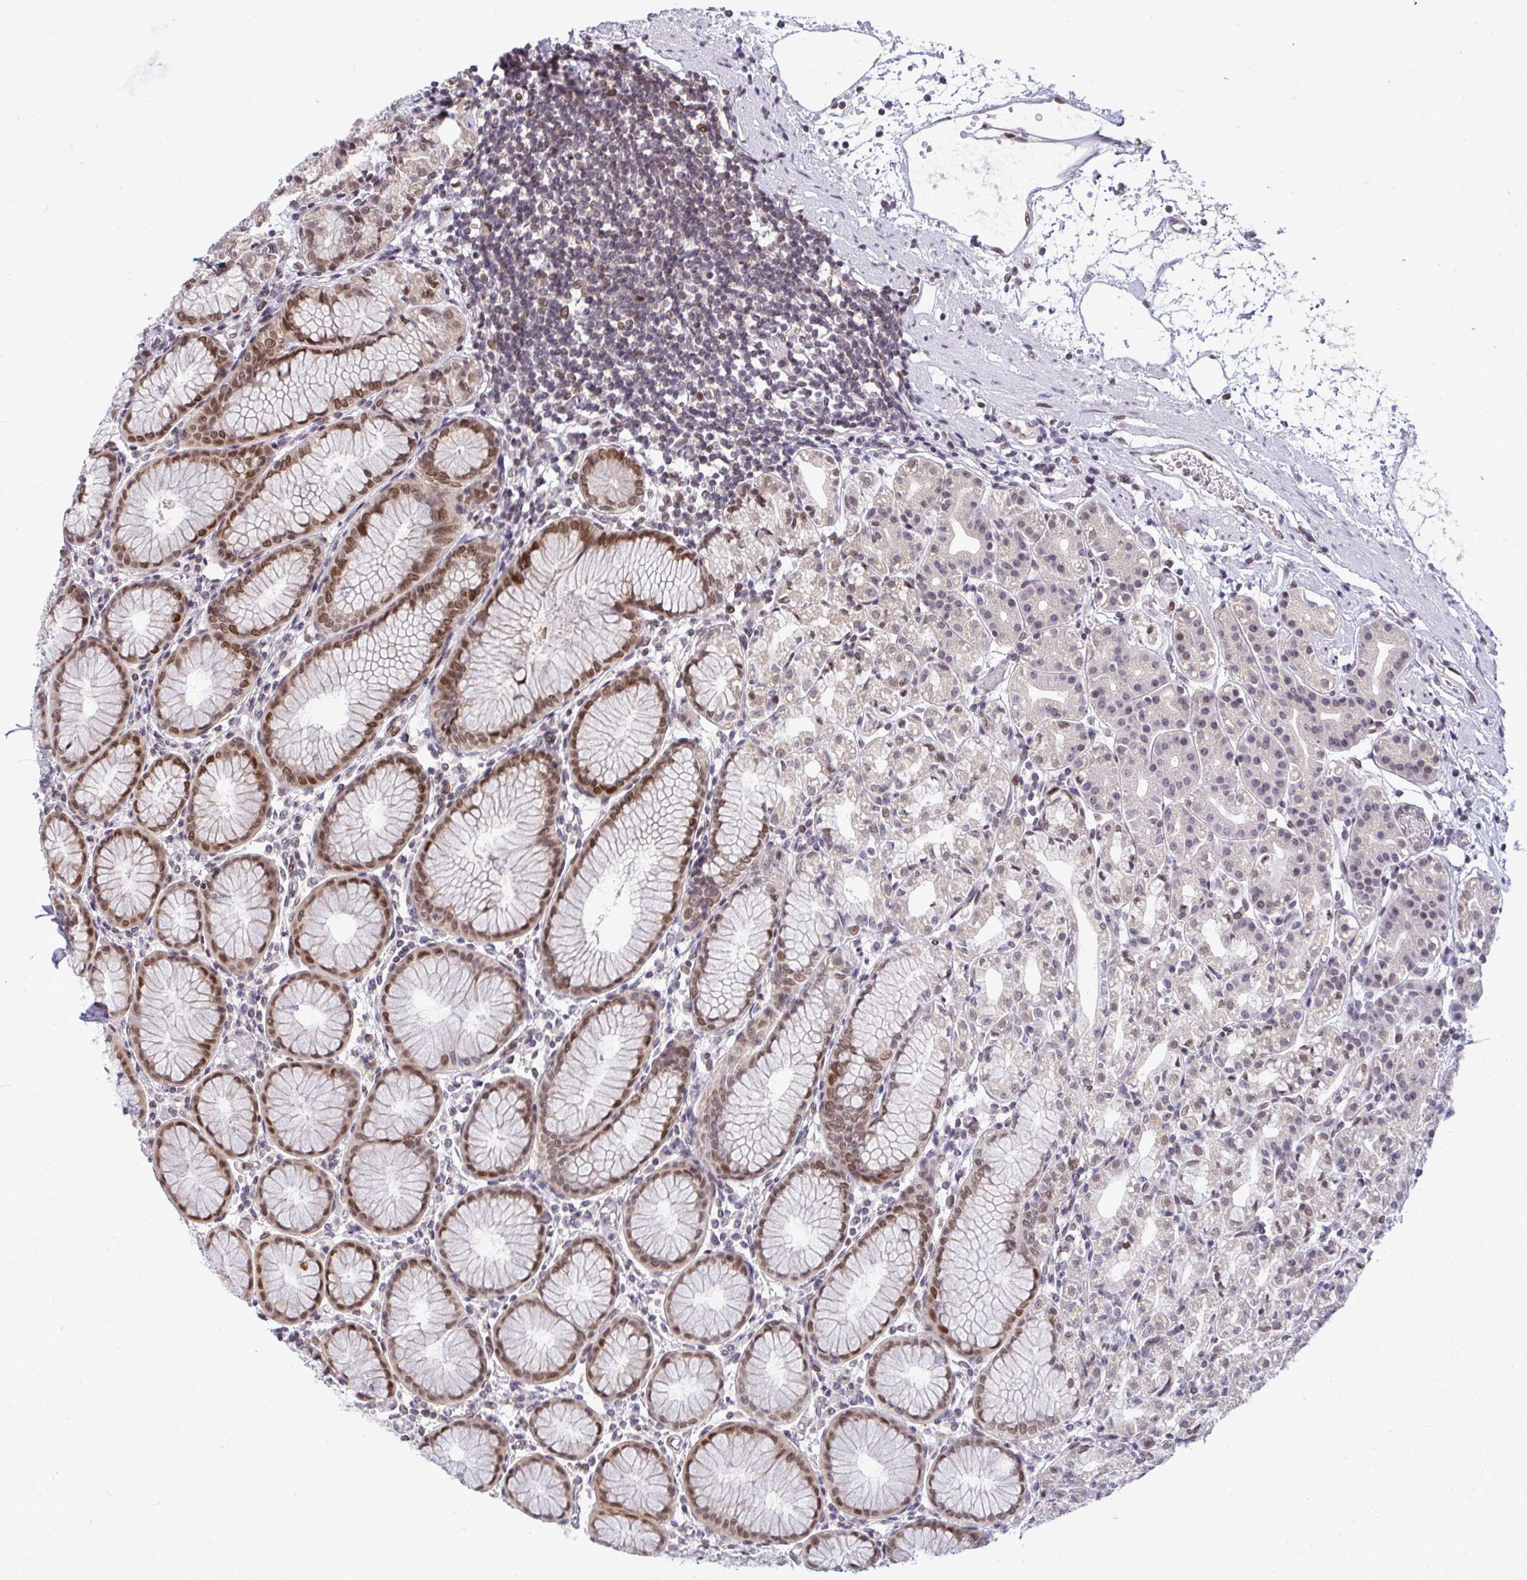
{"staining": {"intensity": "moderate", "quantity": "25%-75%", "location": "cytoplasmic/membranous,nuclear"}, "tissue": "stomach", "cell_type": "Glandular cells", "image_type": "normal", "snomed": [{"axis": "morphology", "description": "Normal tissue, NOS"}, {"axis": "topography", "description": "Stomach"}], "caption": "DAB (3,3'-diaminobenzidine) immunohistochemical staining of unremarkable human stomach shows moderate cytoplasmic/membranous,nuclear protein staining in about 25%-75% of glandular cells. The staining is performed using DAB brown chromogen to label protein expression. The nuclei are counter-stained blue using hematoxylin.", "gene": "JPT1", "patient": {"sex": "female", "age": 57}}